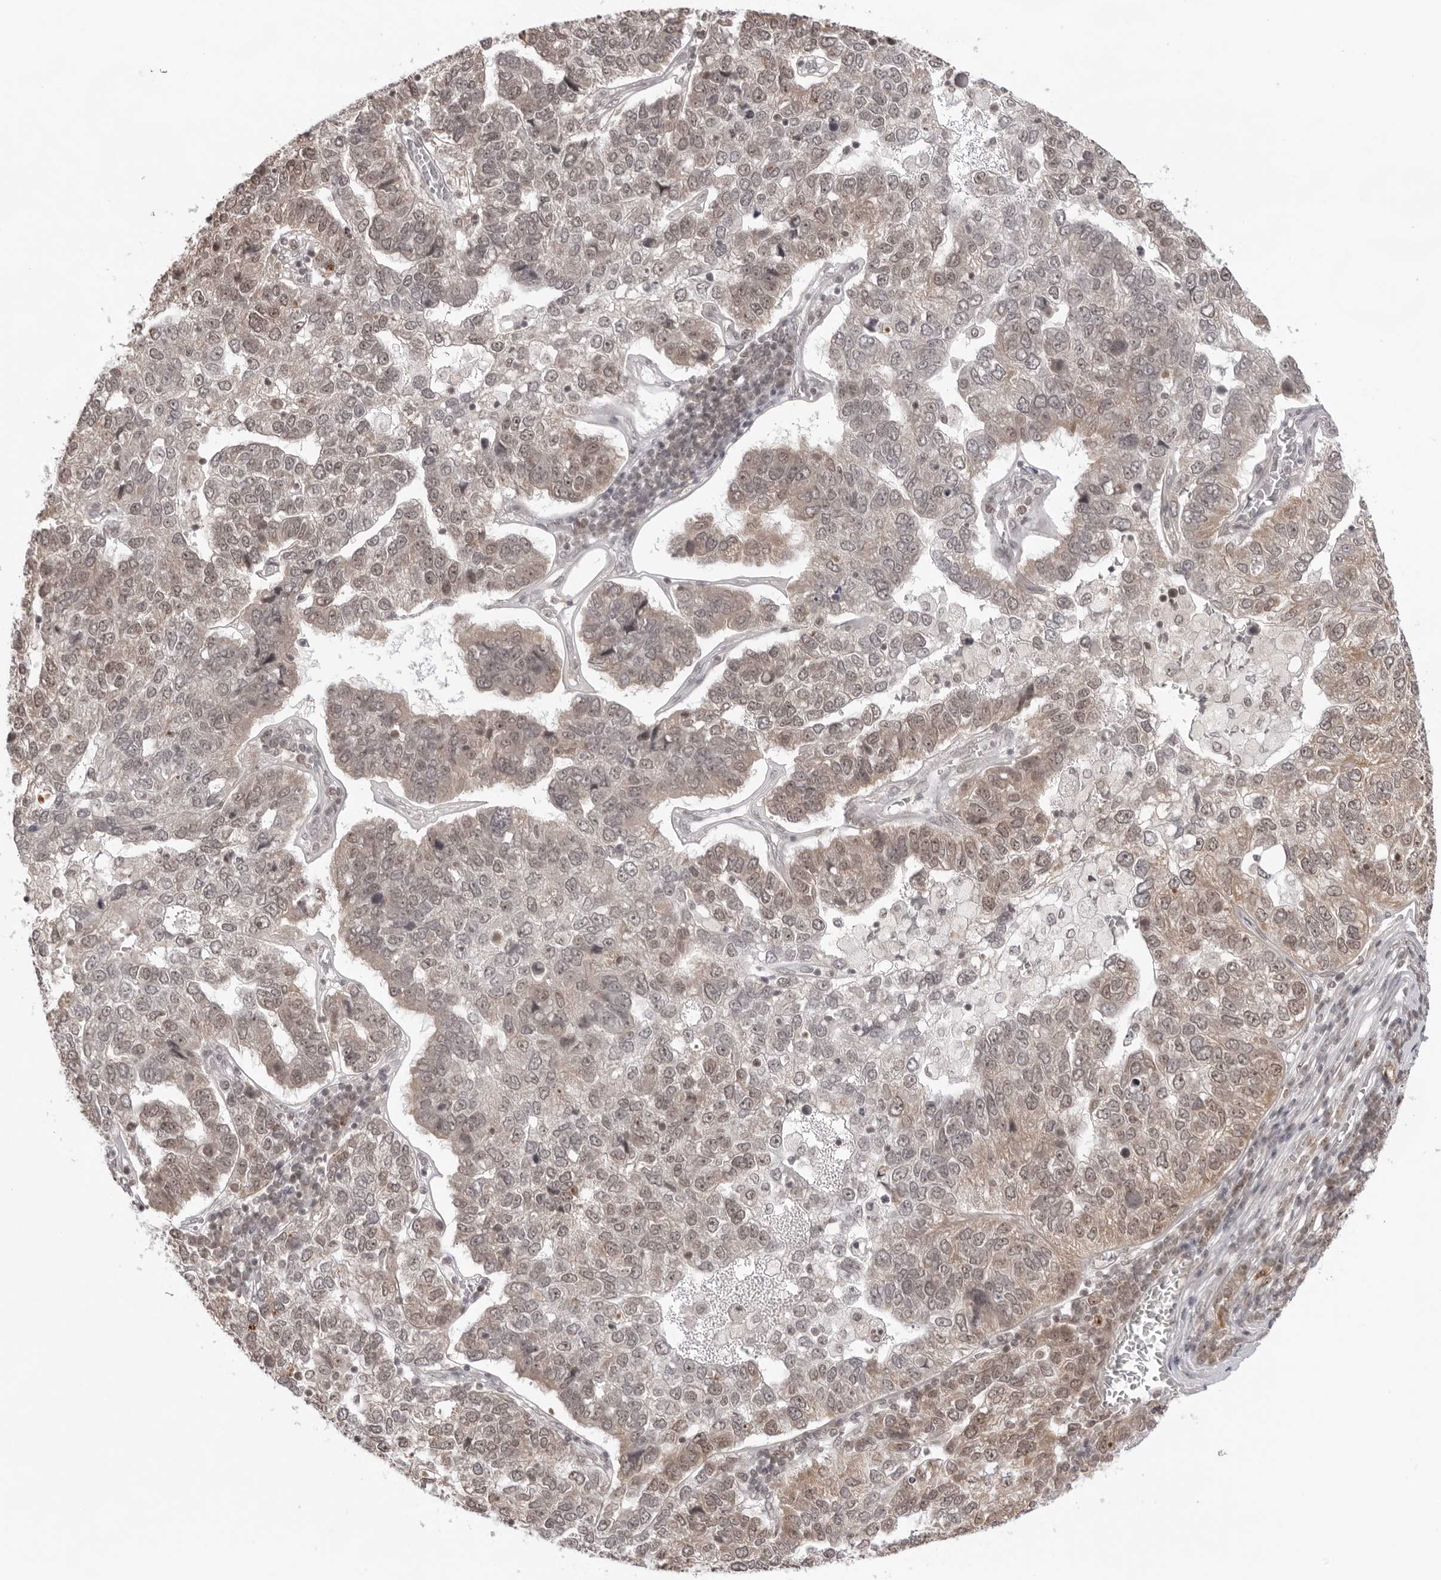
{"staining": {"intensity": "weak", "quantity": "25%-75%", "location": "cytoplasmic/membranous,nuclear"}, "tissue": "pancreatic cancer", "cell_type": "Tumor cells", "image_type": "cancer", "snomed": [{"axis": "morphology", "description": "Adenocarcinoma, NOS"}, {"axis": "topography", "description": "Pancreas"}], "caption": "Immunohistochemical staining of pancreatic adenocarcinoma exhibits low levels of weak cytoplasmic/membranous and nuclear expression in about 25%-75% of tumor cells. The protein of interest is stained brown, and the nuclei are stained in blue (DAB IHC with brightfield microscopy, high magnification).", "gene": "EXOSC10", "patient": {"sex": "female", "age": 61}}